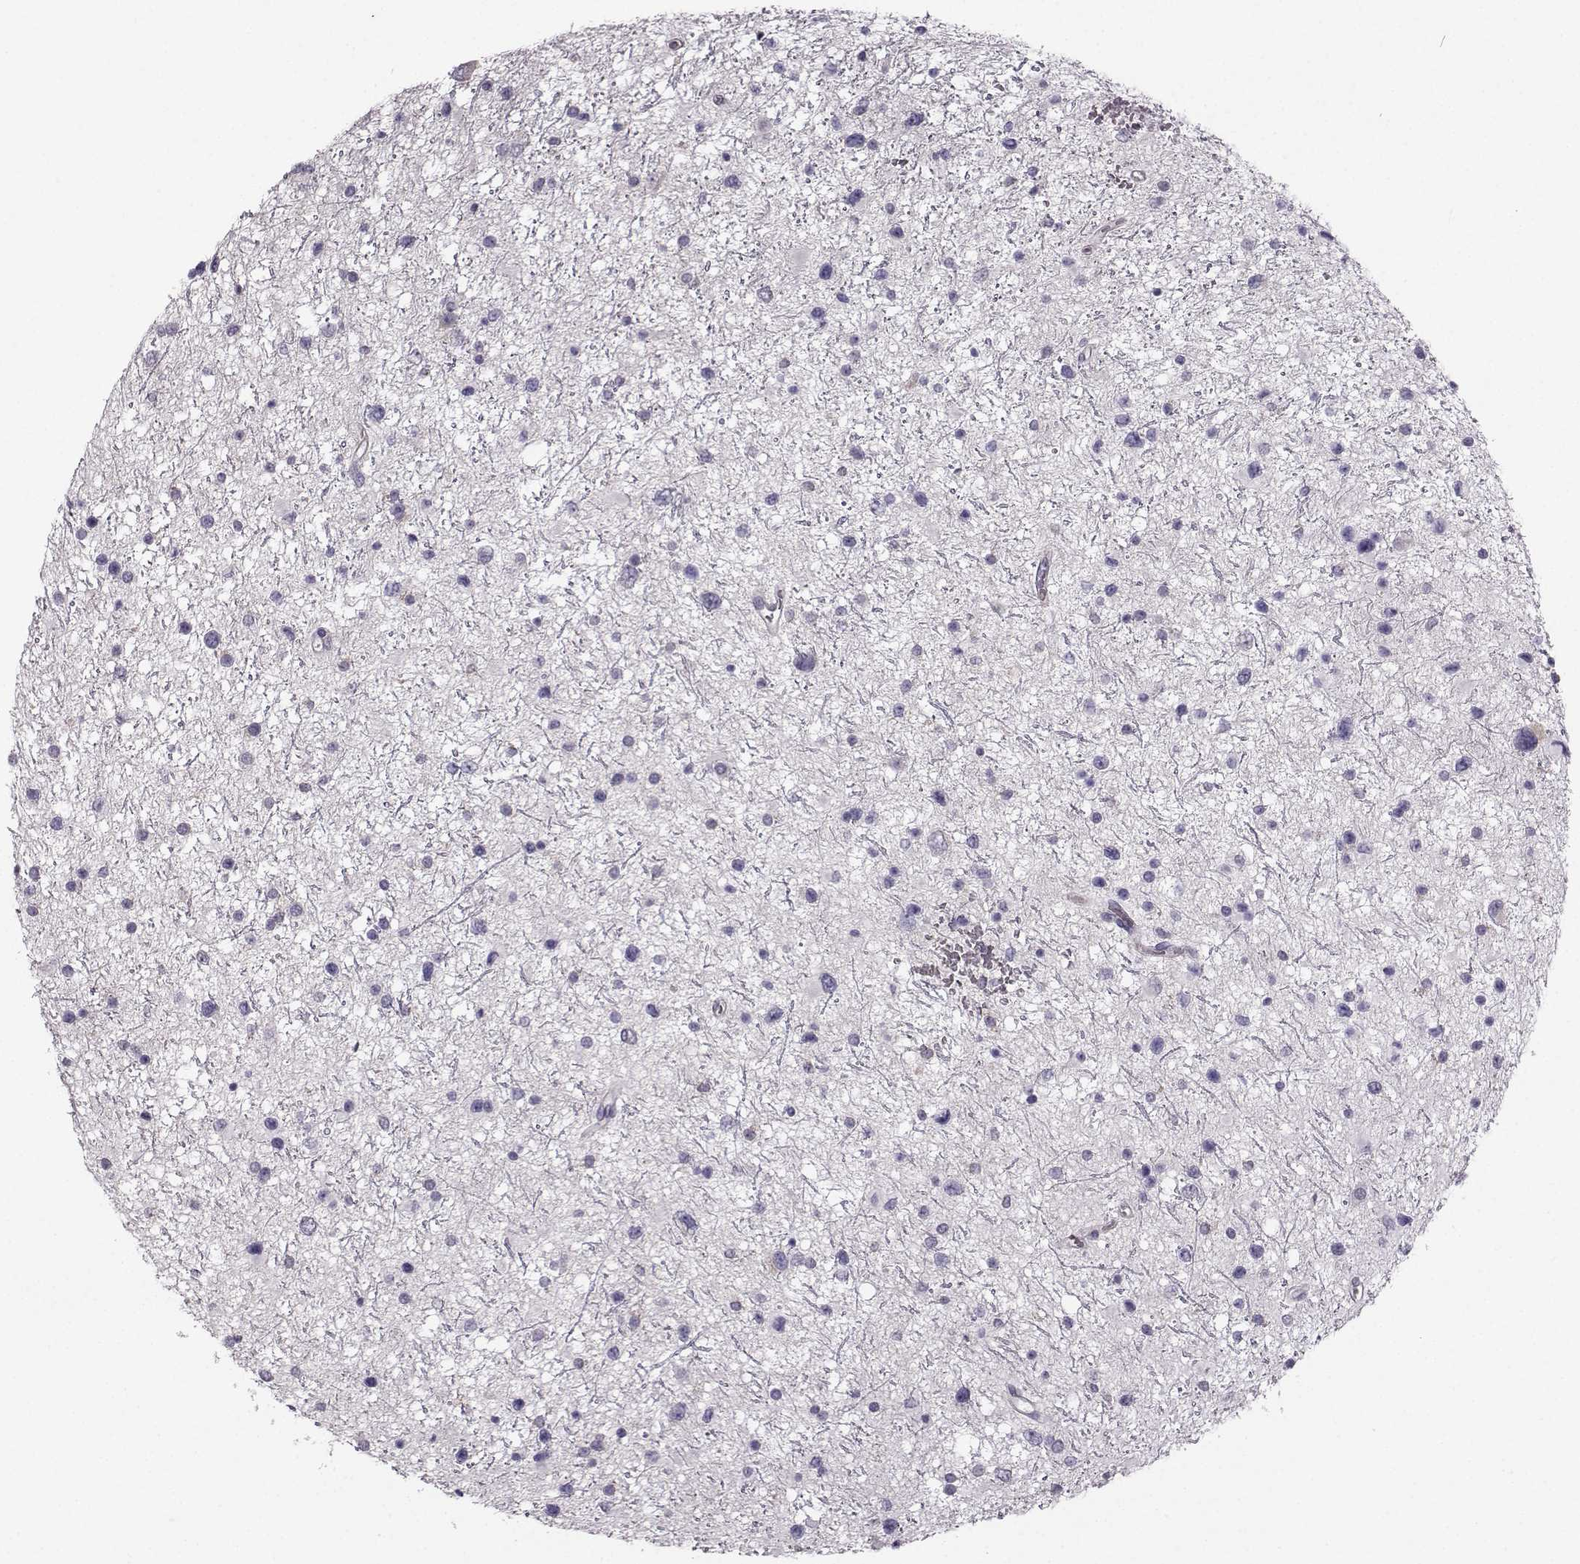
{"staining": {"intensity": "negative", "quantity": "none", "location": "none"}, "tissue": "glioma", "cell_type": "Tumor cells", "image_type": "cancer", "snomed": [{"axis": "morphology", "description": "Glioma, malignant, Low grade"}, {"axis": "topography", "description": "Brain"}], "caption": "High magnification brightfield microscopy of glioma stained with DAB (brown) and counterstained with hematoxylin (blue): tumor cells show no significant staining. (Immunohistochemistry (ihc), brightfield microscopy, high magnification).", "gene": "FCAMR", "patient": {"sex": "female", "age": 32}}